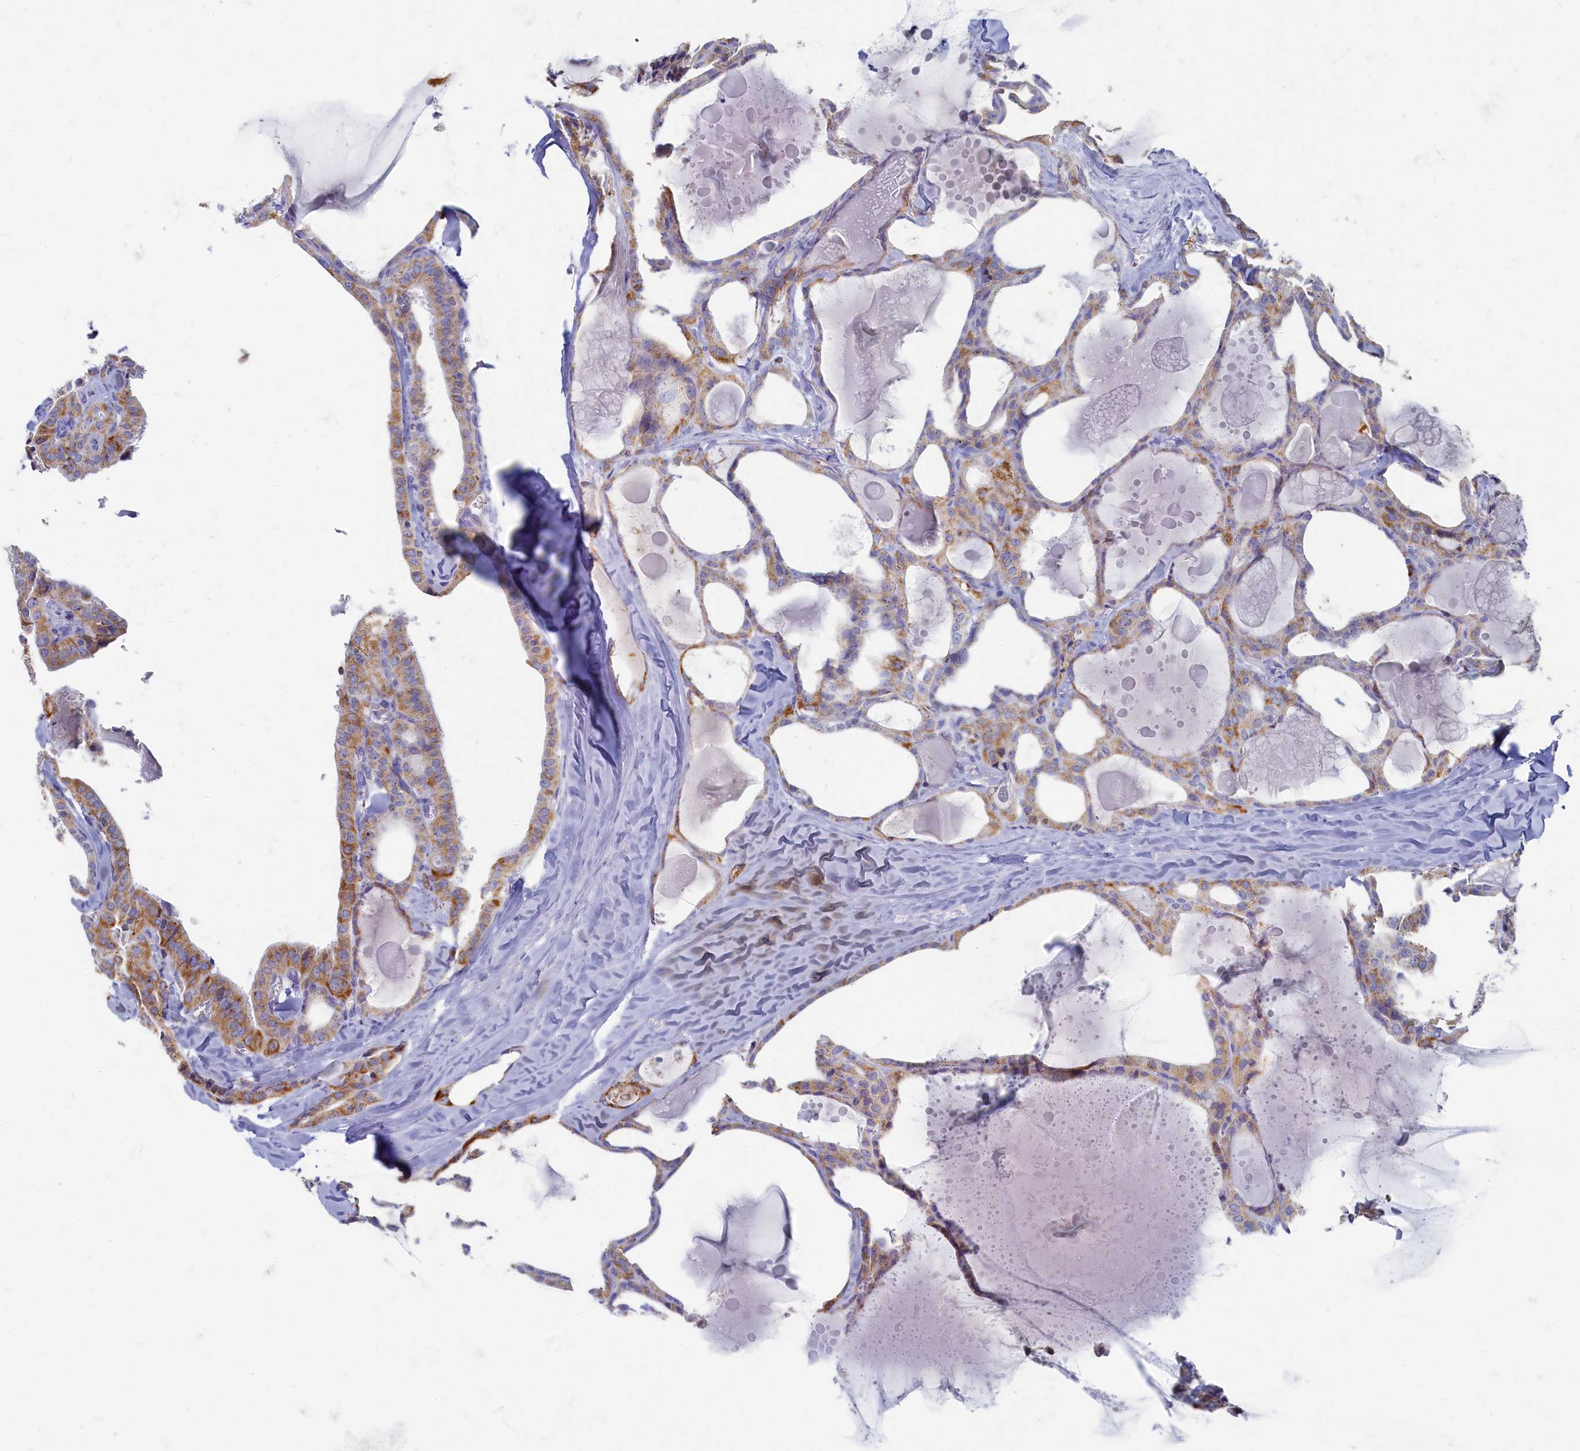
{"staining": {"intensity": "moderate", "quantity": "25%-75%", "location": "cytoplasmic/membranous"}, "tissue": "thyroid cancer", "cell_type": "Tumor cells", "image_type": "cancer", "snomed": [{"axis": "morphology", "description": "Papillary adenocarcinoma, NOS"}, {"axis": "topography", "description": "Thyroid gland"}], "caption": "Immunohistochemical staining of thyroid cancer (papillary adenocarcinoma) demonstrates medium levels of moderate cytoplasmic/membranous protein expression in about 25%-75% of tumor cells.", "gene": "OCIAD2", "patient": {"sex": "male", "age": 52}}